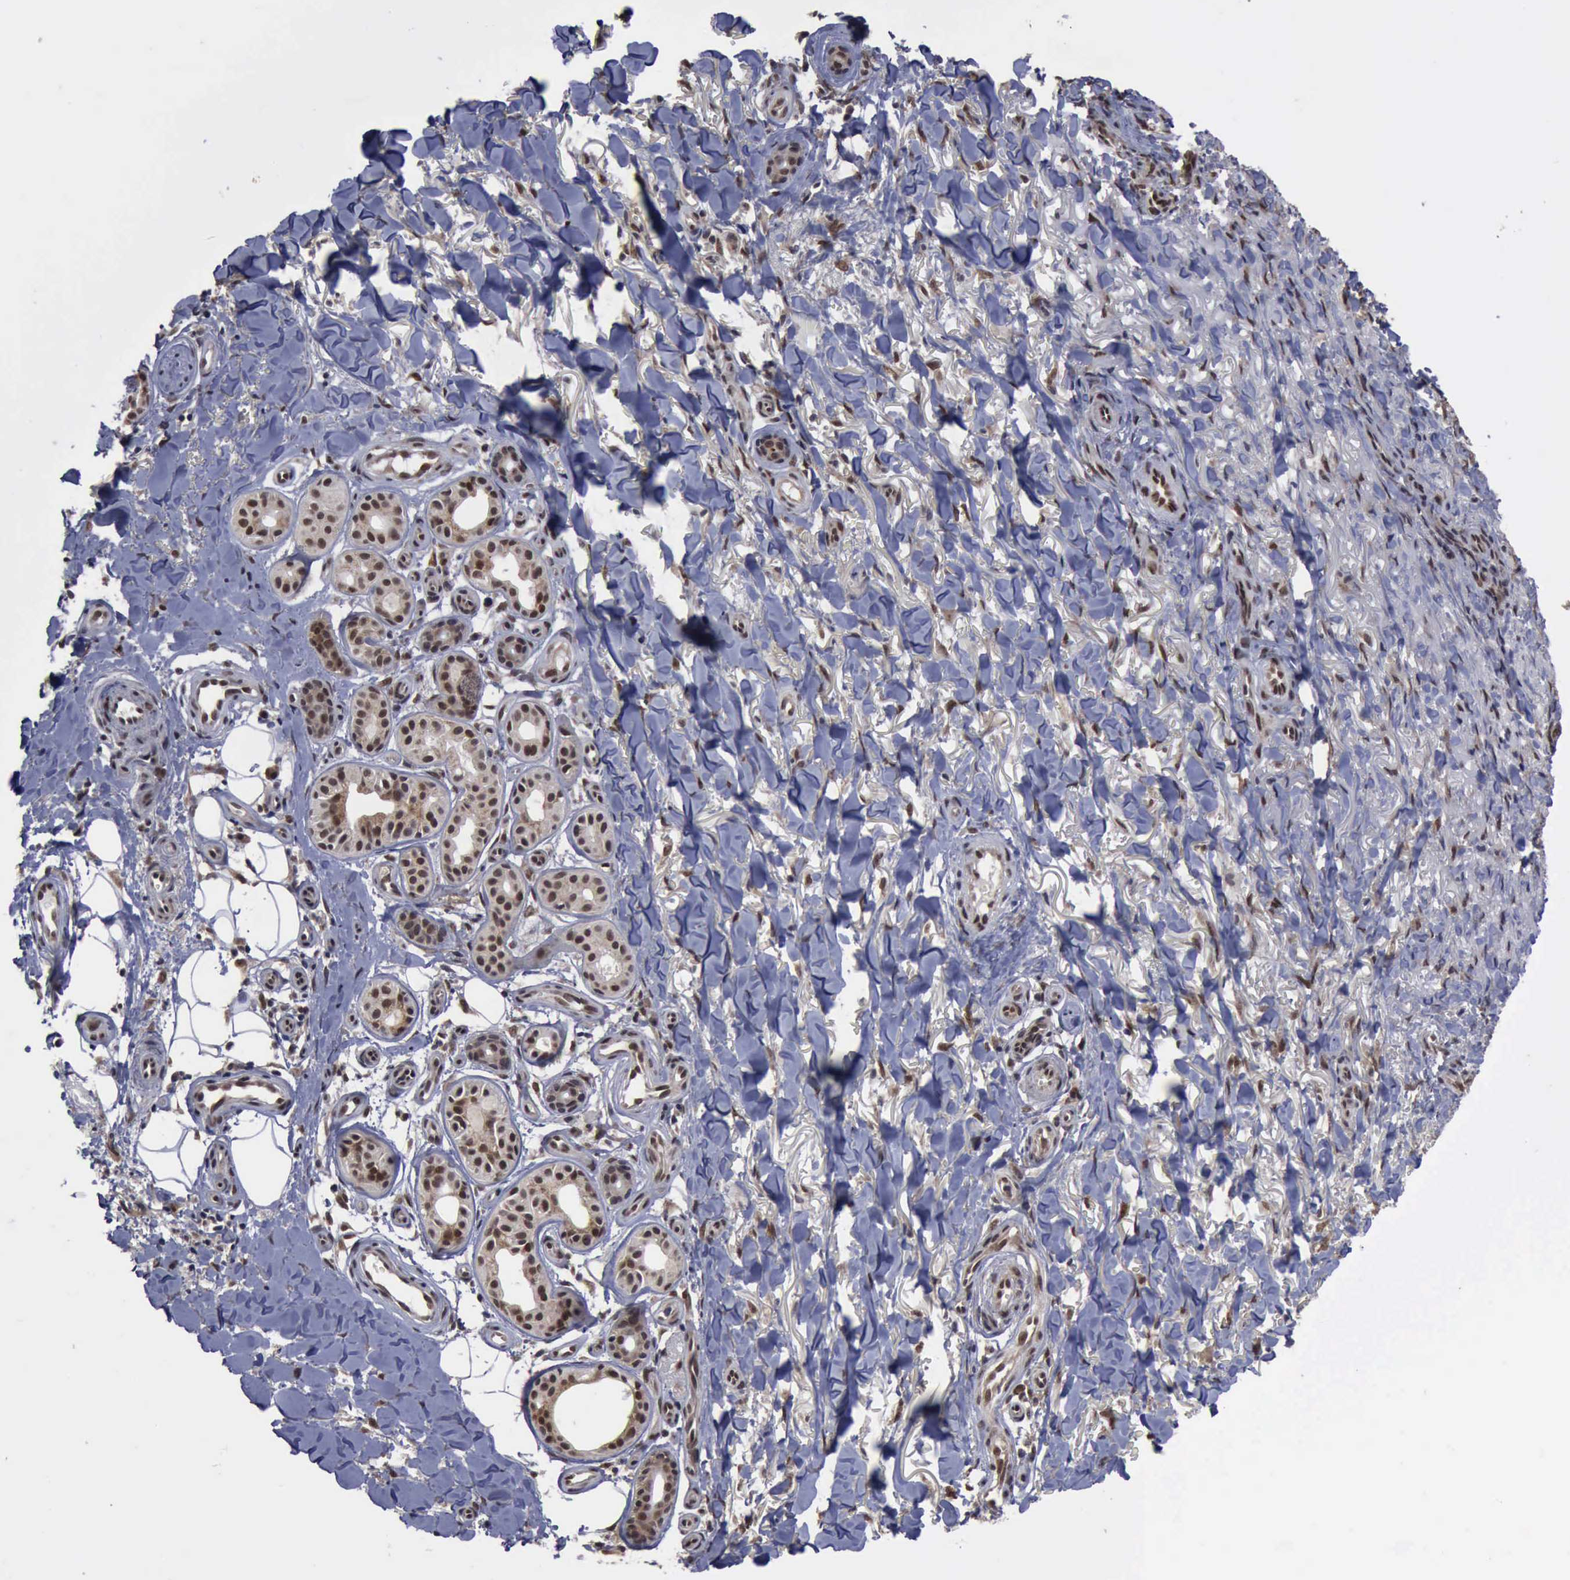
{"staining": {"intensity": "moderate", "quantity": ">75%", "location": "cytoplasmic/membranous,nuclear"}, "tissue": "skin cancer", "cell_type": "Tumor cells", "image_type": "cancer", "snomed": [{"axis": "morphology", "description": "Basal cell carcinoma"}, {"axis": "topography", "description": "Skin"}], "caption": "Protein expression analysis of skin cancer exhibits moderate cytoplasmic/membranous and nuclear positivity in approximately >75% of tumor cells. (Brightfield microscopy of DAB IHC at high magnification).", "gene": "RTCB", "patient": {"sex": "male", "age": 81}}